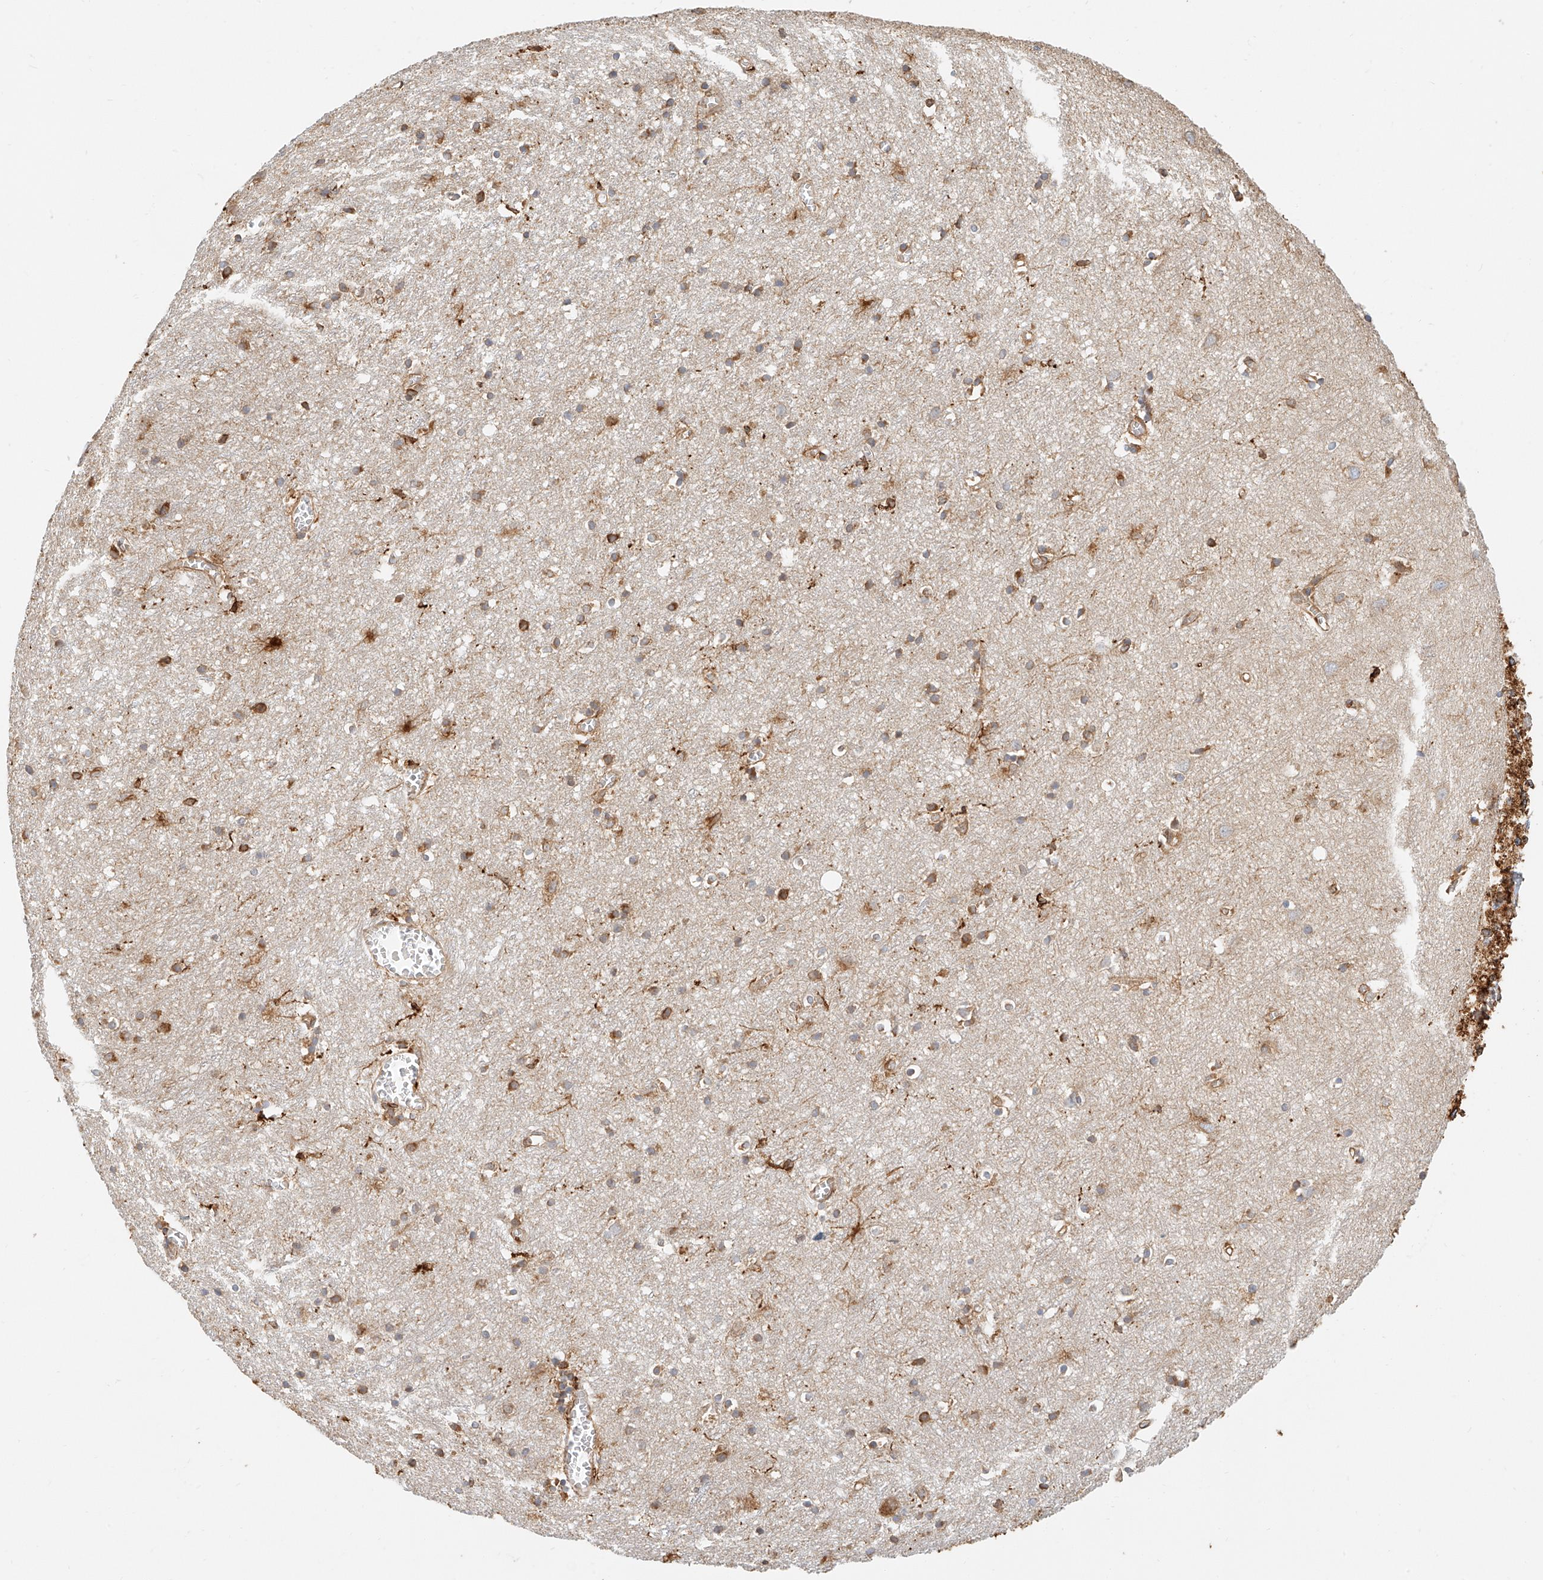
{"staining": {"intensity": "weak", "quantity": ">75%", "location": "cytoplasmic/membranous"}, "tissue": "cerebral cortex", "cell_type": "Endothelial cells", "image_type": "normal", "snomed": [{"axis": "morphology", "description": "Normal tissue, NOS"}, {"axis": "topography", "description": "Cerebral cortex"}], "caption": "Protein positivity by immunohistochemistry (IHC) displays weak cytoplasmic/membranous staining in about >75% of endothelial cells in benign cerebral cortex. (IHC, brightfield microscopy, high magnification).", "gene": "DHRS7", "patient": {"sex": "female", "age": 64}}